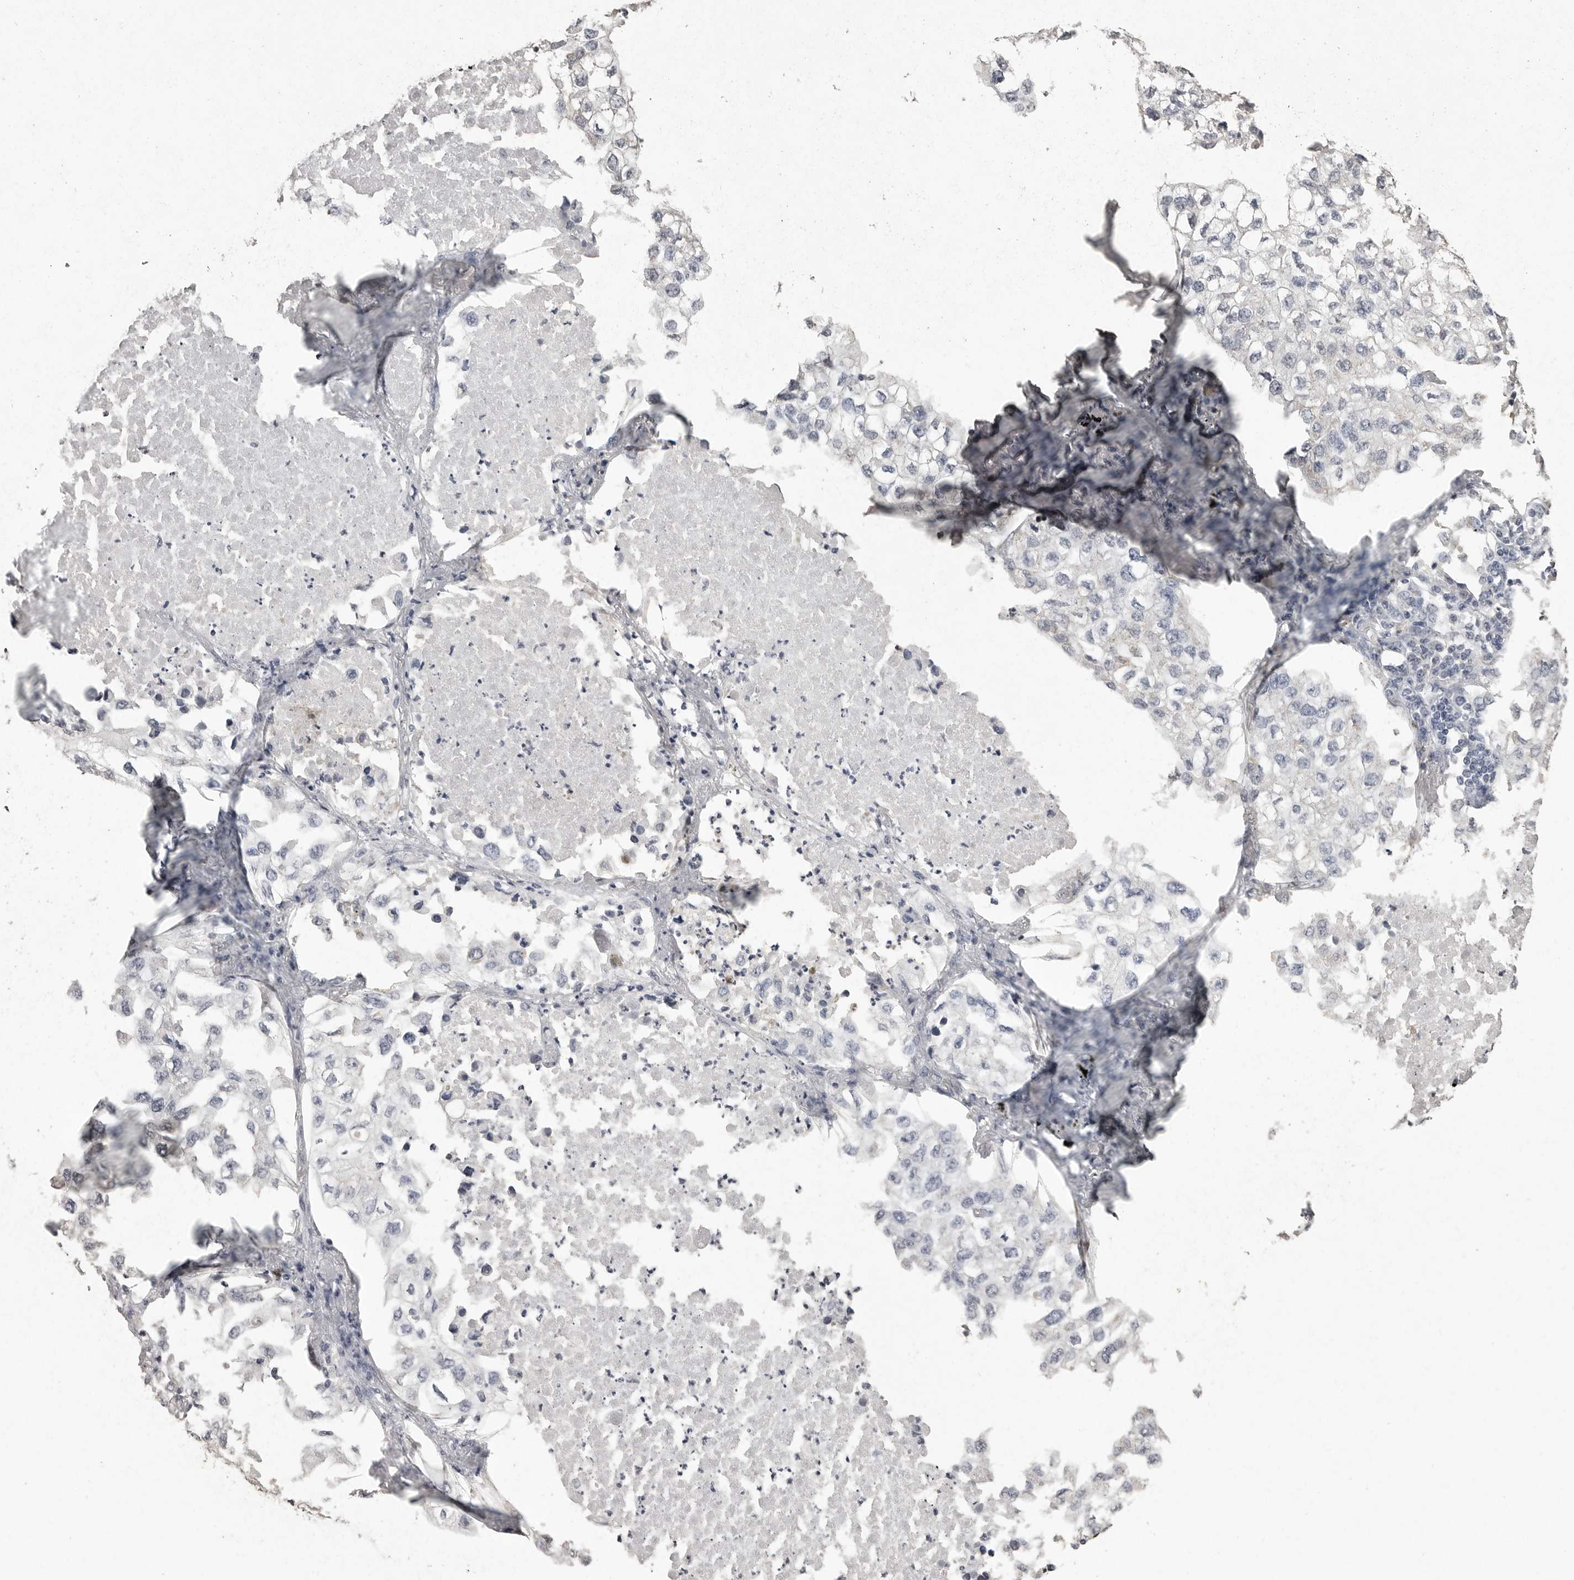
{"staining": {"intensity": "negative", "quantity": "none", "location": "none"}, "tissue": "lung cancer", "cell_type": "Tumor cells", "image_type": "cancer", "snomed": [{"axis": "morphology", "description": "Adenocarcinoma, NOS"}, {"axis": "topography", "description": "Lung"}], "caption": "The micrograph shows no significant staining in tumor cells of lung cancer. Nuclei are stained in blue.", "gene": "GPN2", "patient": {"sex": "male", "age": 63}}